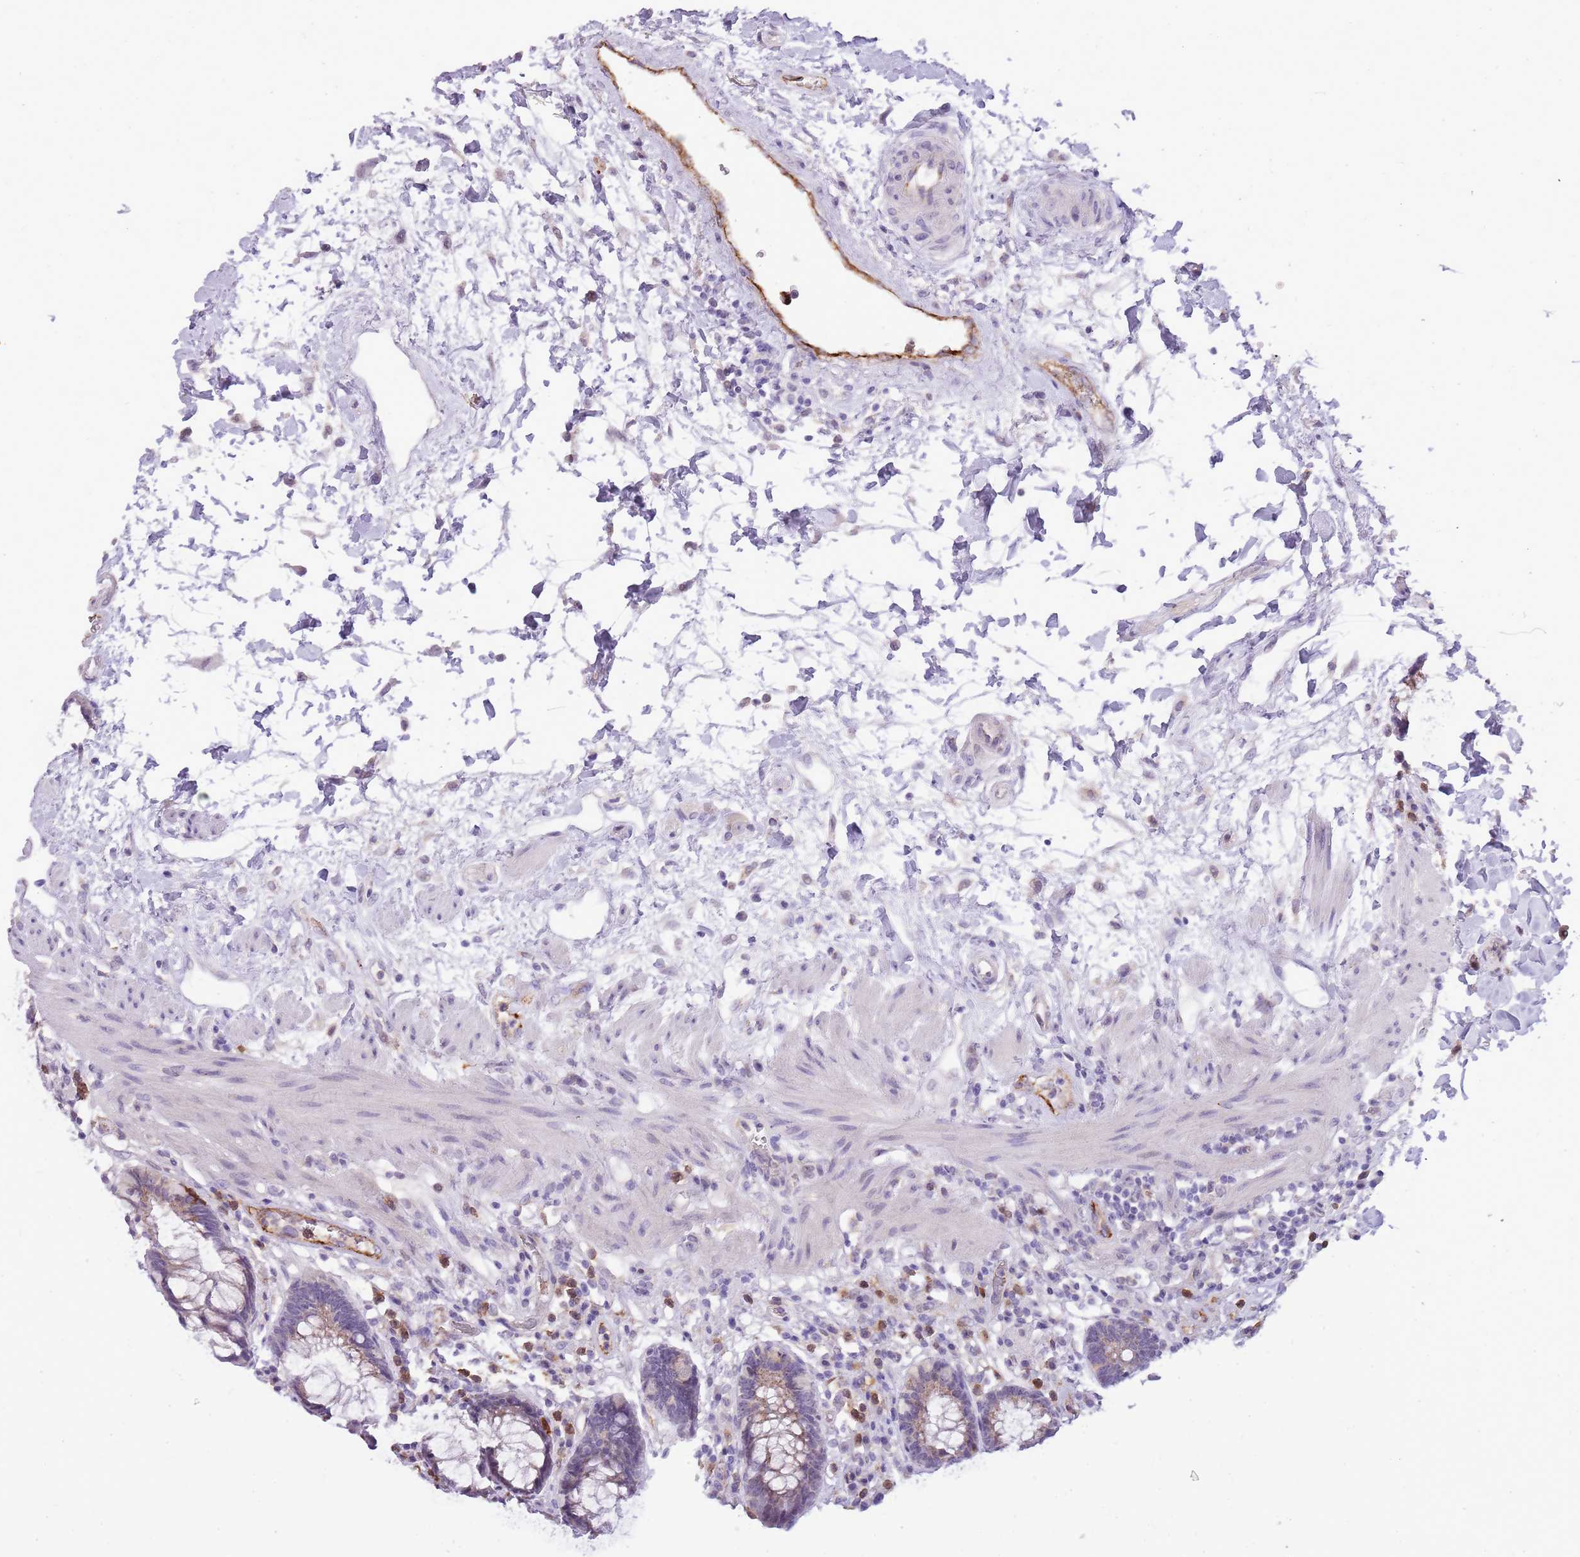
{"staining": {"intensity": "moderate", "quantity": ">75%", "location": "cytoplasmic/membranous"}, "tissue": "rectum", "cell_type": "Glandular cells", "image_type": "normal", "snomed": [{"axis": "morphology", "description": "Normal tissue, NOS"}, {"axis": "topography", "description": "Rectum"}], "caption": "There is medium levels of moderate cytoplasmic/membranous positivity in glandular cells of benign rectum, as demonstrated by immunohistochemical staining (brown color).", "gene": "PCNX1", "patient": {"sex": "male", "age": 64}}